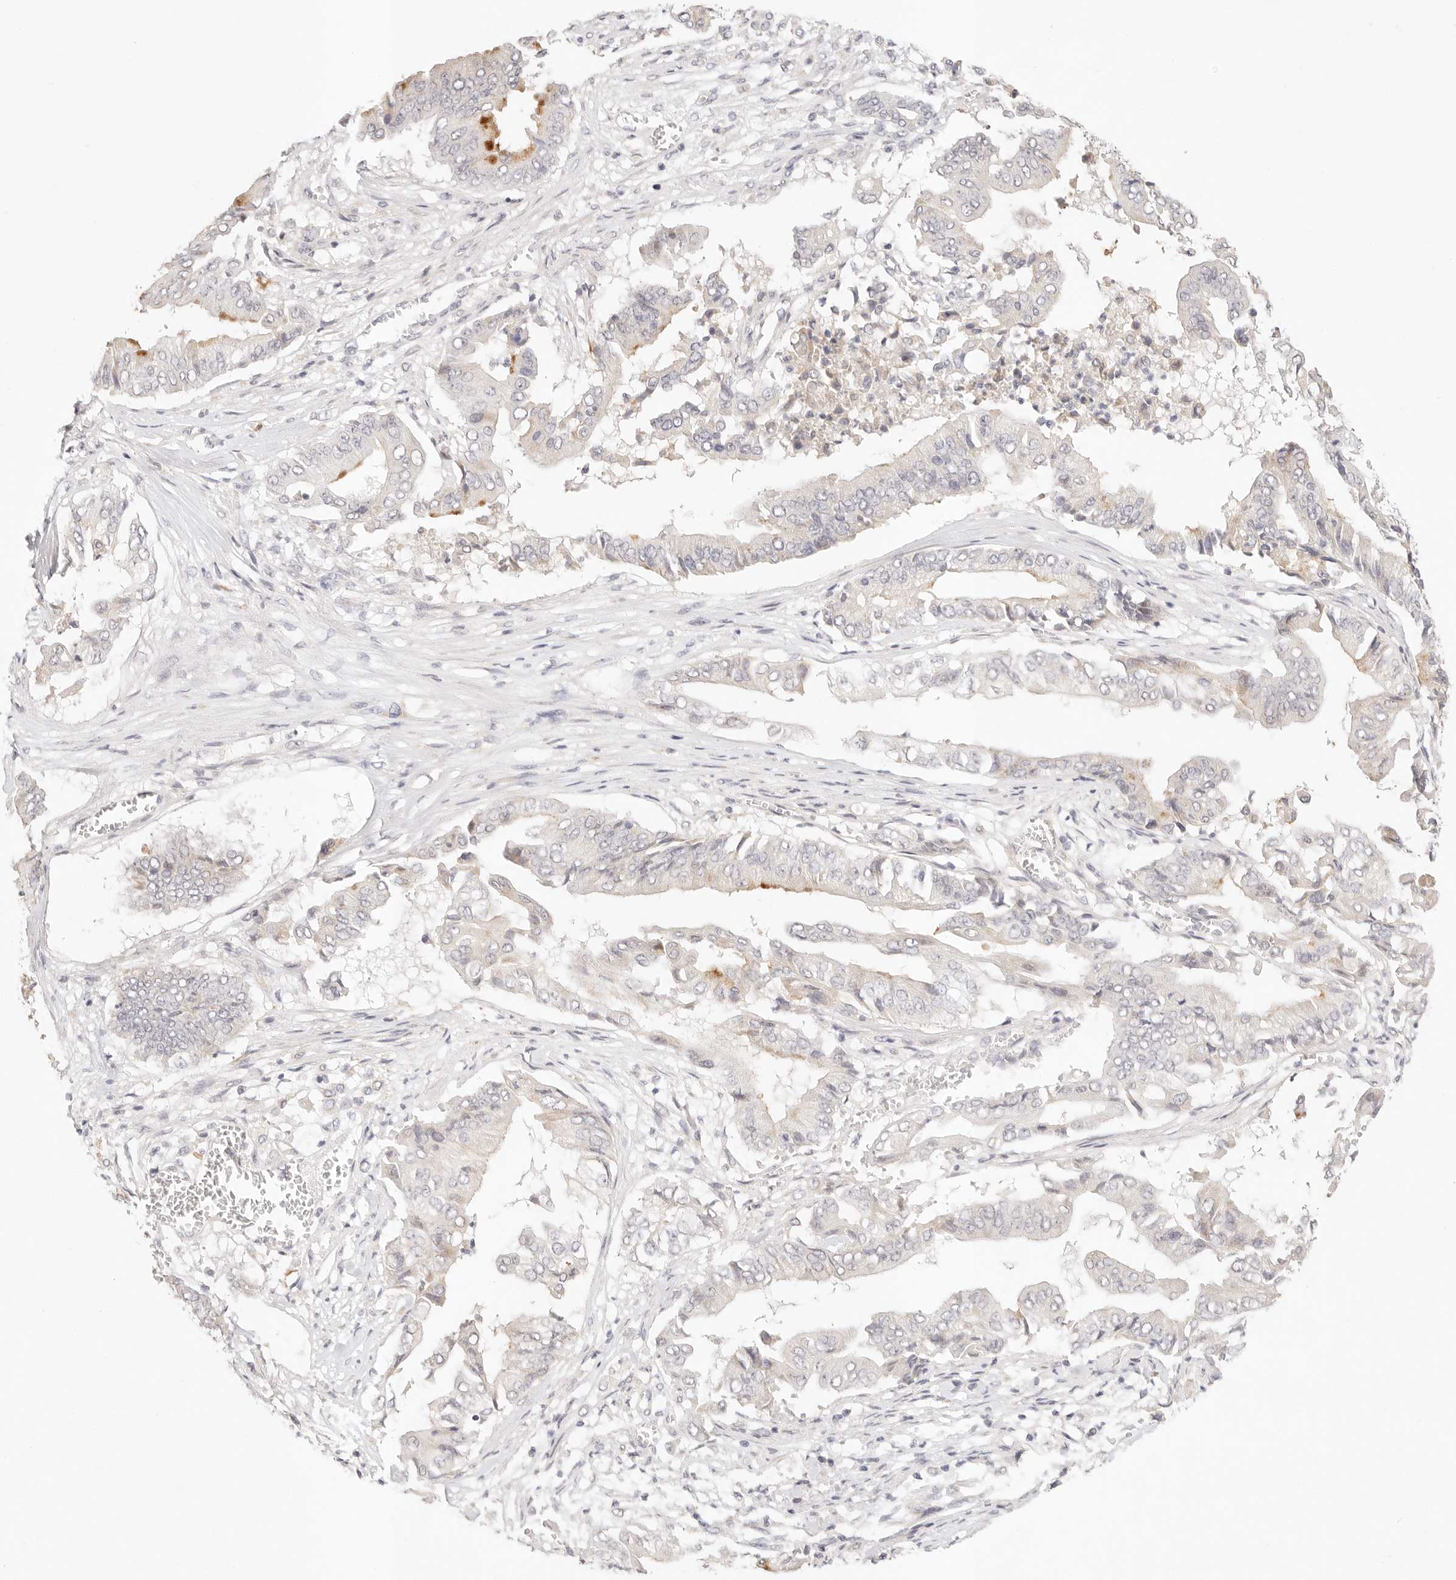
{"staining": {"intensity": "moderate", "quantity": "<25%", "location": "cytoplasmic/membranous"}, "tissue": "pancreatic cancer", "cell_type": "Tumor cells", "image_type": "cancer", "snomed": [{"axis": "morphology", "description": "Adenocarcinoma, NOS"}, {"axis": "topography", "description": "Pancreas"}], "caption": "A histopathology image showing moderate cytoplasmic/membranous positivity in about <25% of tumor cells in pancreatic cancer (adenocarcinoma), as visualized by brown immunohistochemical staining.", "gene": "GPR156", "patient": {"sex": "female", "age": 77}}